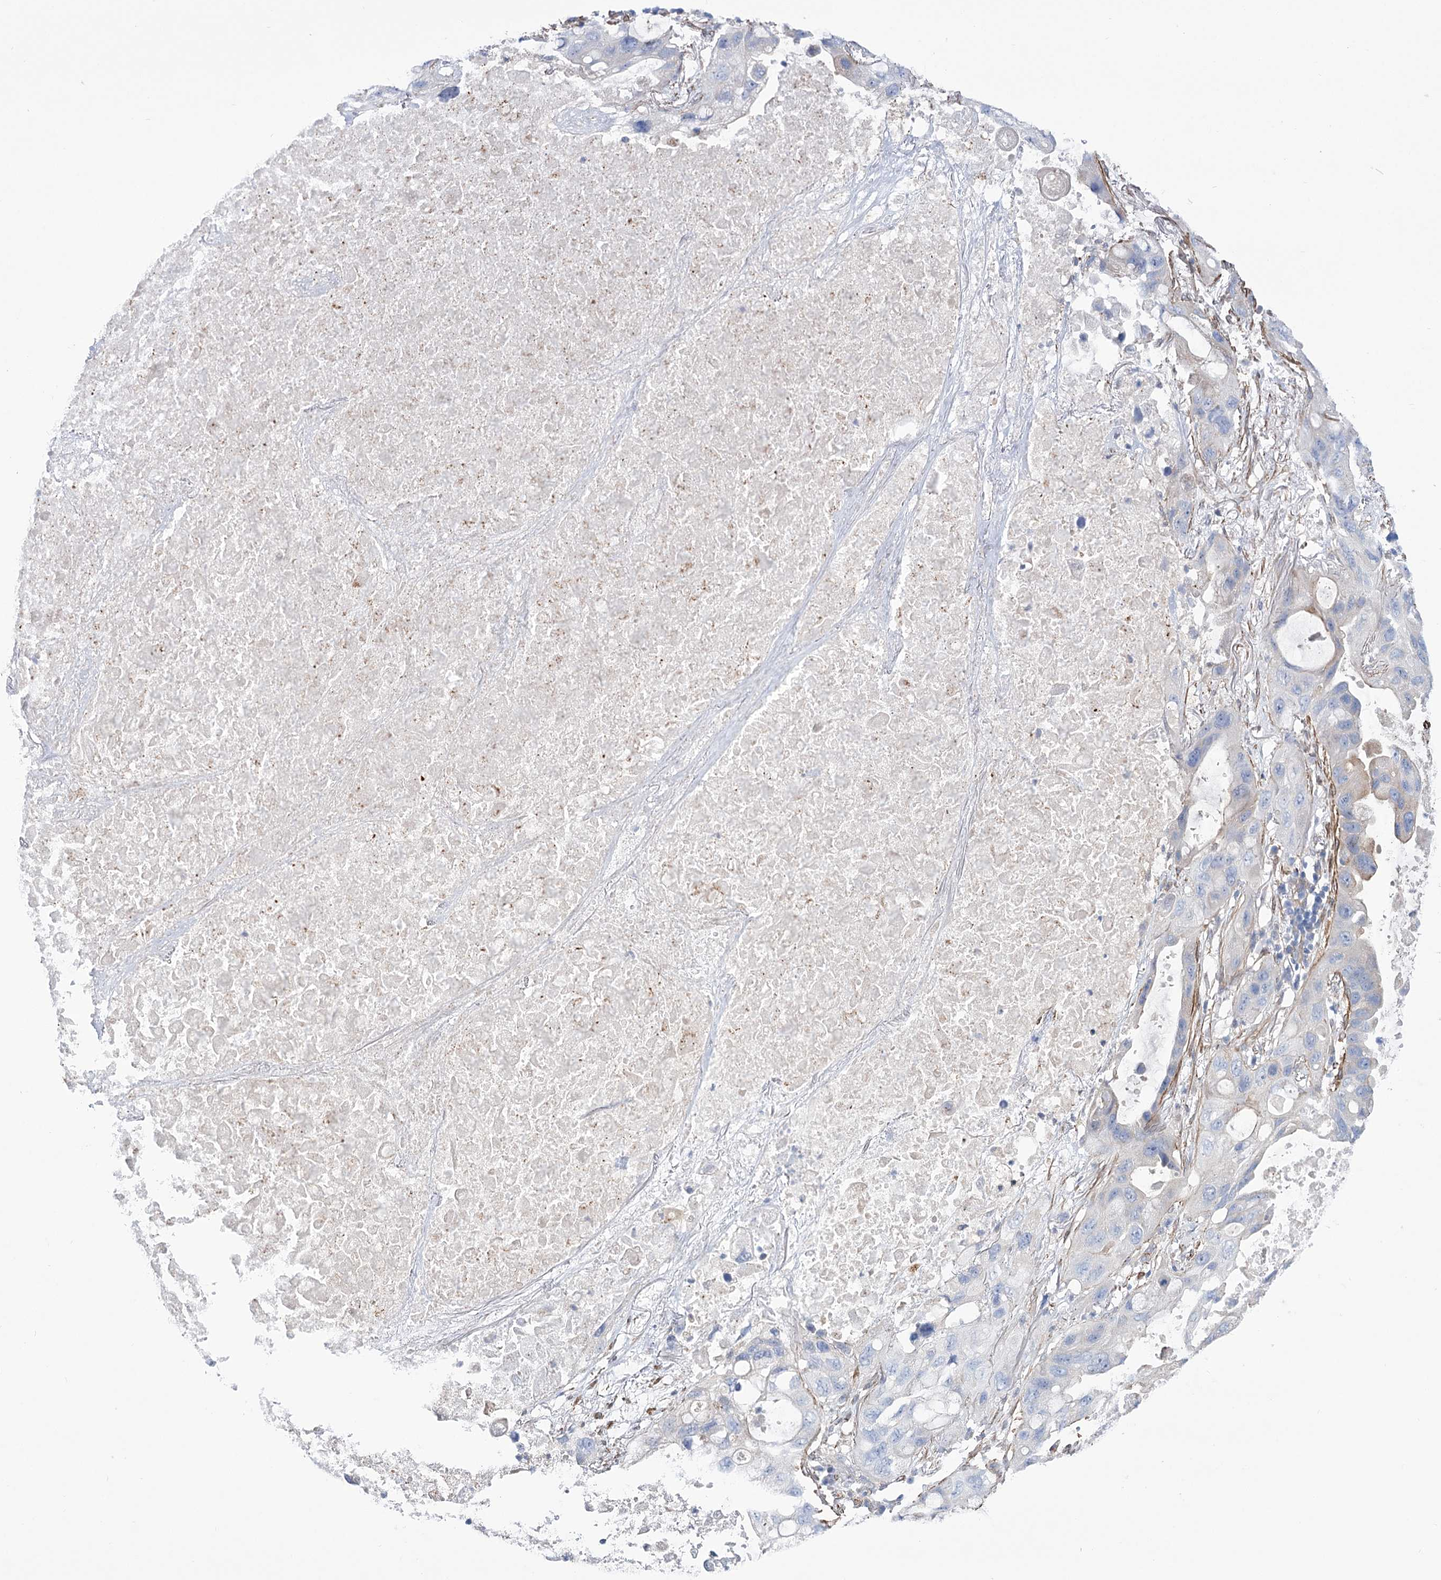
{"staining": {"intensity": "negative", "quantity": "none", "location": "none"}, "tissue": "lung cancer", "cell_type": "Tumor cells", "image_type": "cancer", "snomed": [{"axis": "morphology", "description": "Squamous cell carcinoma, NOS"}, {"axis": "topography", "description": "Lung"}], "caption": "DAB immunohistochemical staining of squamous cell carcinoma (lung) displays no significant positivity in tumor cells.", "gene": "WASHC3", "patient": {"sex": "female", "age": 73}}